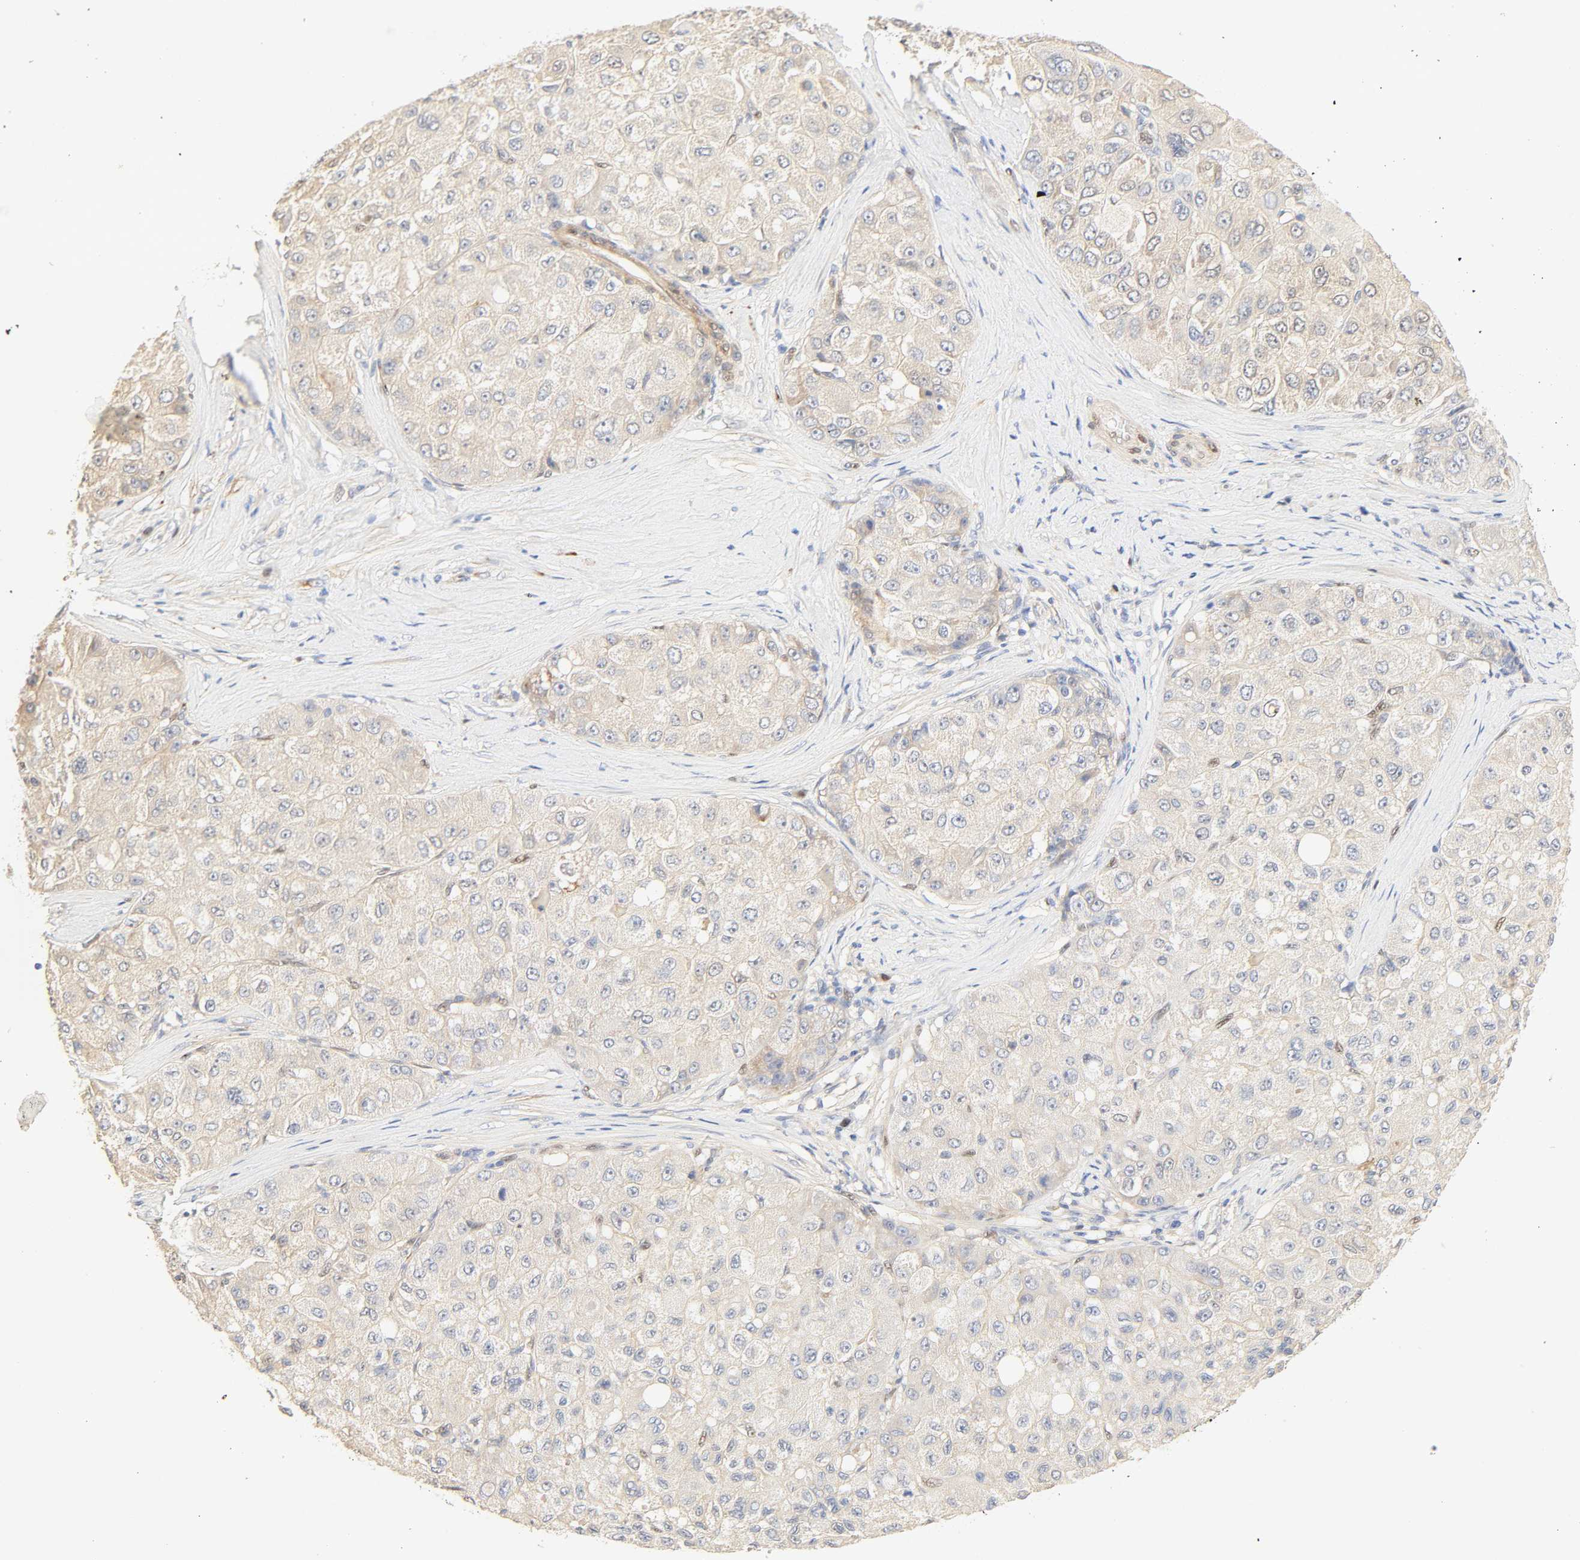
{"staining": {"intensity": "negative", "quantity": "none", "location": "none"}, "tissue": "liver cancer", "cell_type": "Tumor cells", "image_type": "cancer", "snomed": [{"axis": "morphology", "description": "Carcinoma, Hepatocellular, NOS"}, {"axis": "topography", "description": "Liver"}], "caption": "IHC of human liver cancer (hepatocellular carcinoma) exhibits no positivity in tumor cells.", "gene": "BORCS8-MEF2B", "patient": {"sex": "male", "age": 80}}